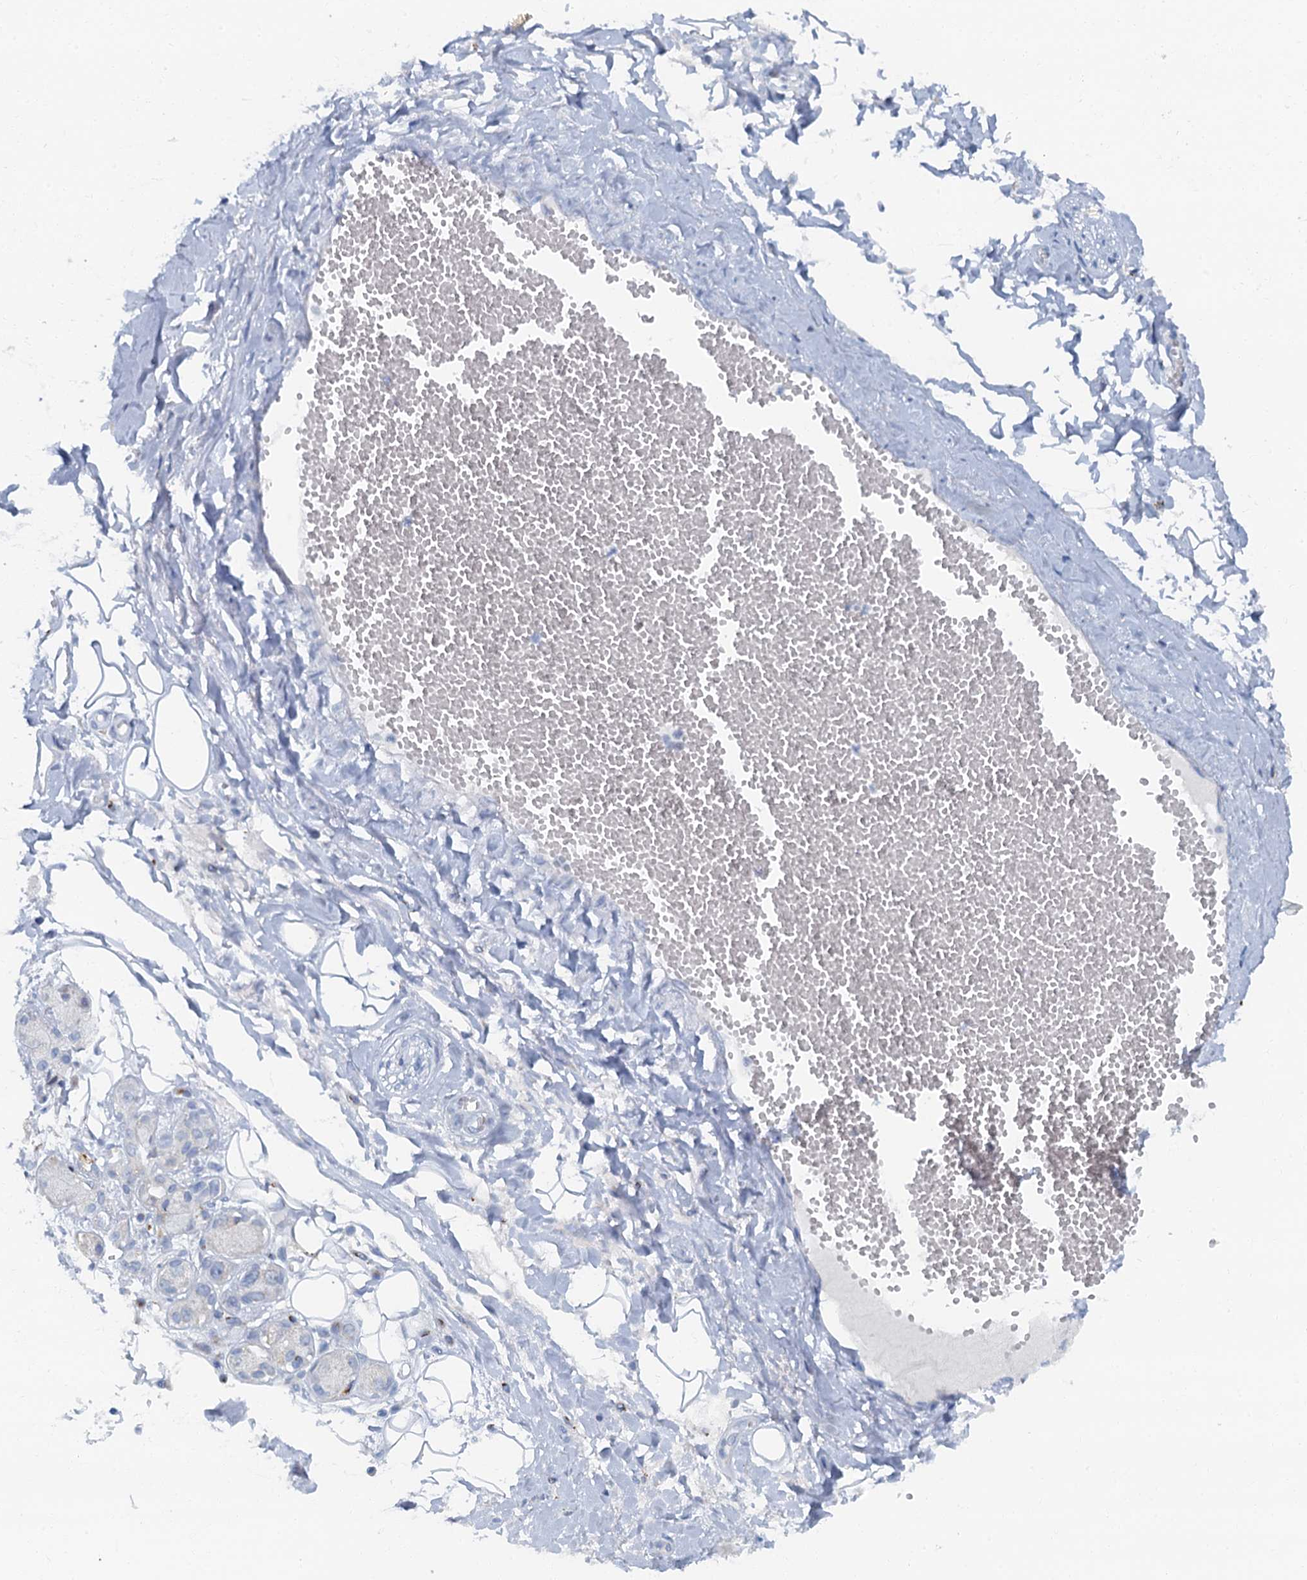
{"staining": {"intensity": "negative", "quantity": "none", "location": "none"}, "tissue": "adipose tissue", "cell_type": "Adipocytes", "image_type": "normal", "snomed": [{"axis": "morphology", "description": "Normal tissue, NOS"}, {"axis": "morphology", "description": "Inflammation, NOS"}, {"axis": "topography", "description": "Salivary gland"}, {"axis": "topography", "description": "Peripheral nerve tissue"}], "caption": "IHC micrograph of normal adipose tissue: adipose tissue stained with DAB shows no significant protein staining in adipocytes. Nuclei are stained in blue.", "gene": "LYPD3", "patient": {"sex": "female", "age": 75}}